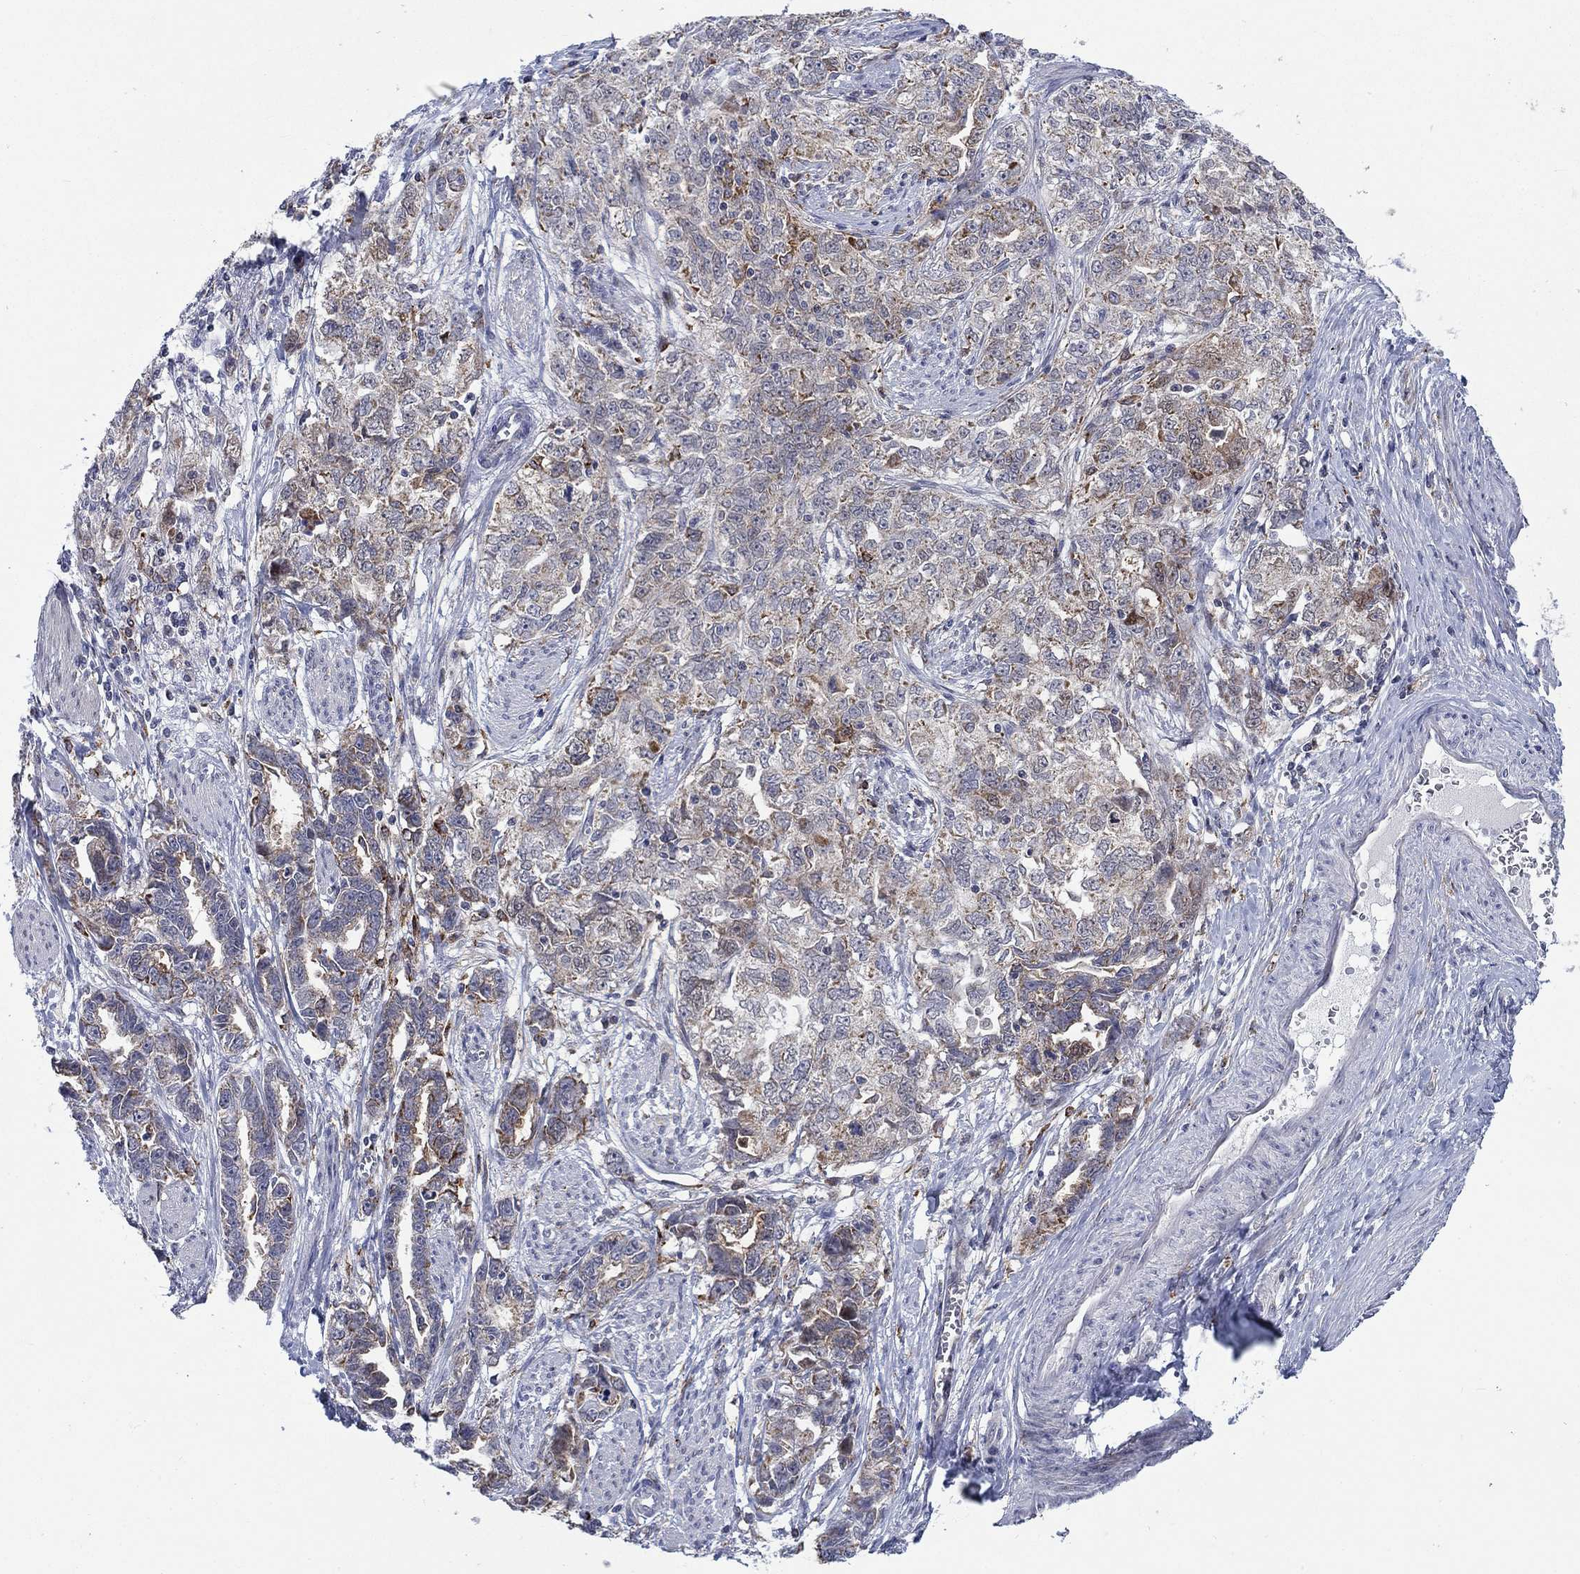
{"staining": {"intensity": "moderate", "quantity": "<25%", "location": "cytoplasmic/membranous"}, "tissue": "ovarian cancer", "cell_type": "Tumor cells", "image_type": "cancer", "snomed": [{"axis": "morphology", "description": "Cystadenocarcinoma, serous, NOS"}, {"axis": "topography", "description": "Ovary"}], "caption": "Ovarian cancer (serous cystadenocarcinoma) tissue shows moderate cytoplasmic/membranous positivity in approximately <25% of tumor cells (DAB IHC, brown staining for protein, blue staining for nuclei).", "gene": "SLC35F2", "patient": {"sex": "female", "age": 51}}